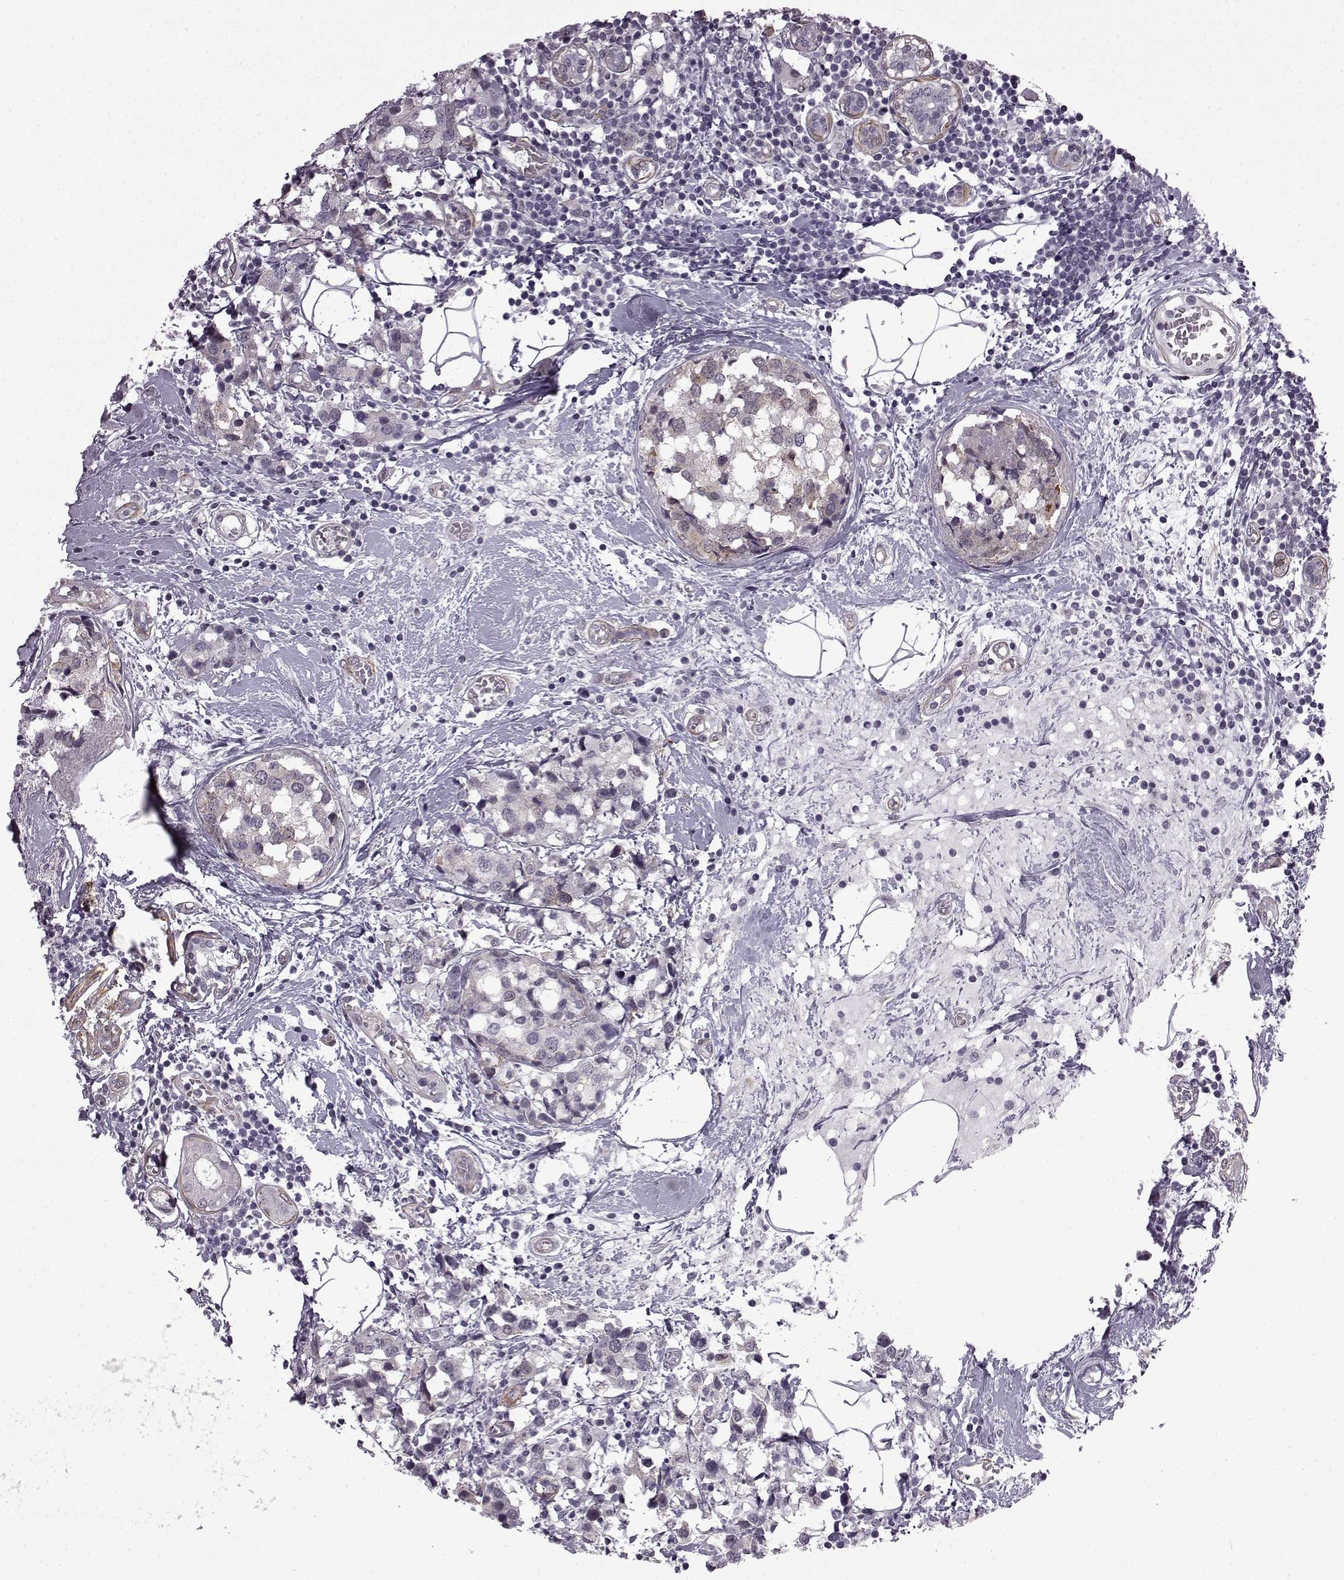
{"staining": {"intensity": "negative", "quantity": "none", "location": "none"}, "tissue": "breast cancer", "cell_type": "Tumor cells", "image_type": "cancer", "snomed": [{"axis": "morphology", "description": "Lobular carcinoma"}, {"axis": "topography", "description": "Breast"}], "caption": "Histopathology image shows no protein staining in tumor cells of lobular carcinoma (breast) tissue.", "gene": "SYNPO2", "patient": {"sex": "female", "age": 59}}